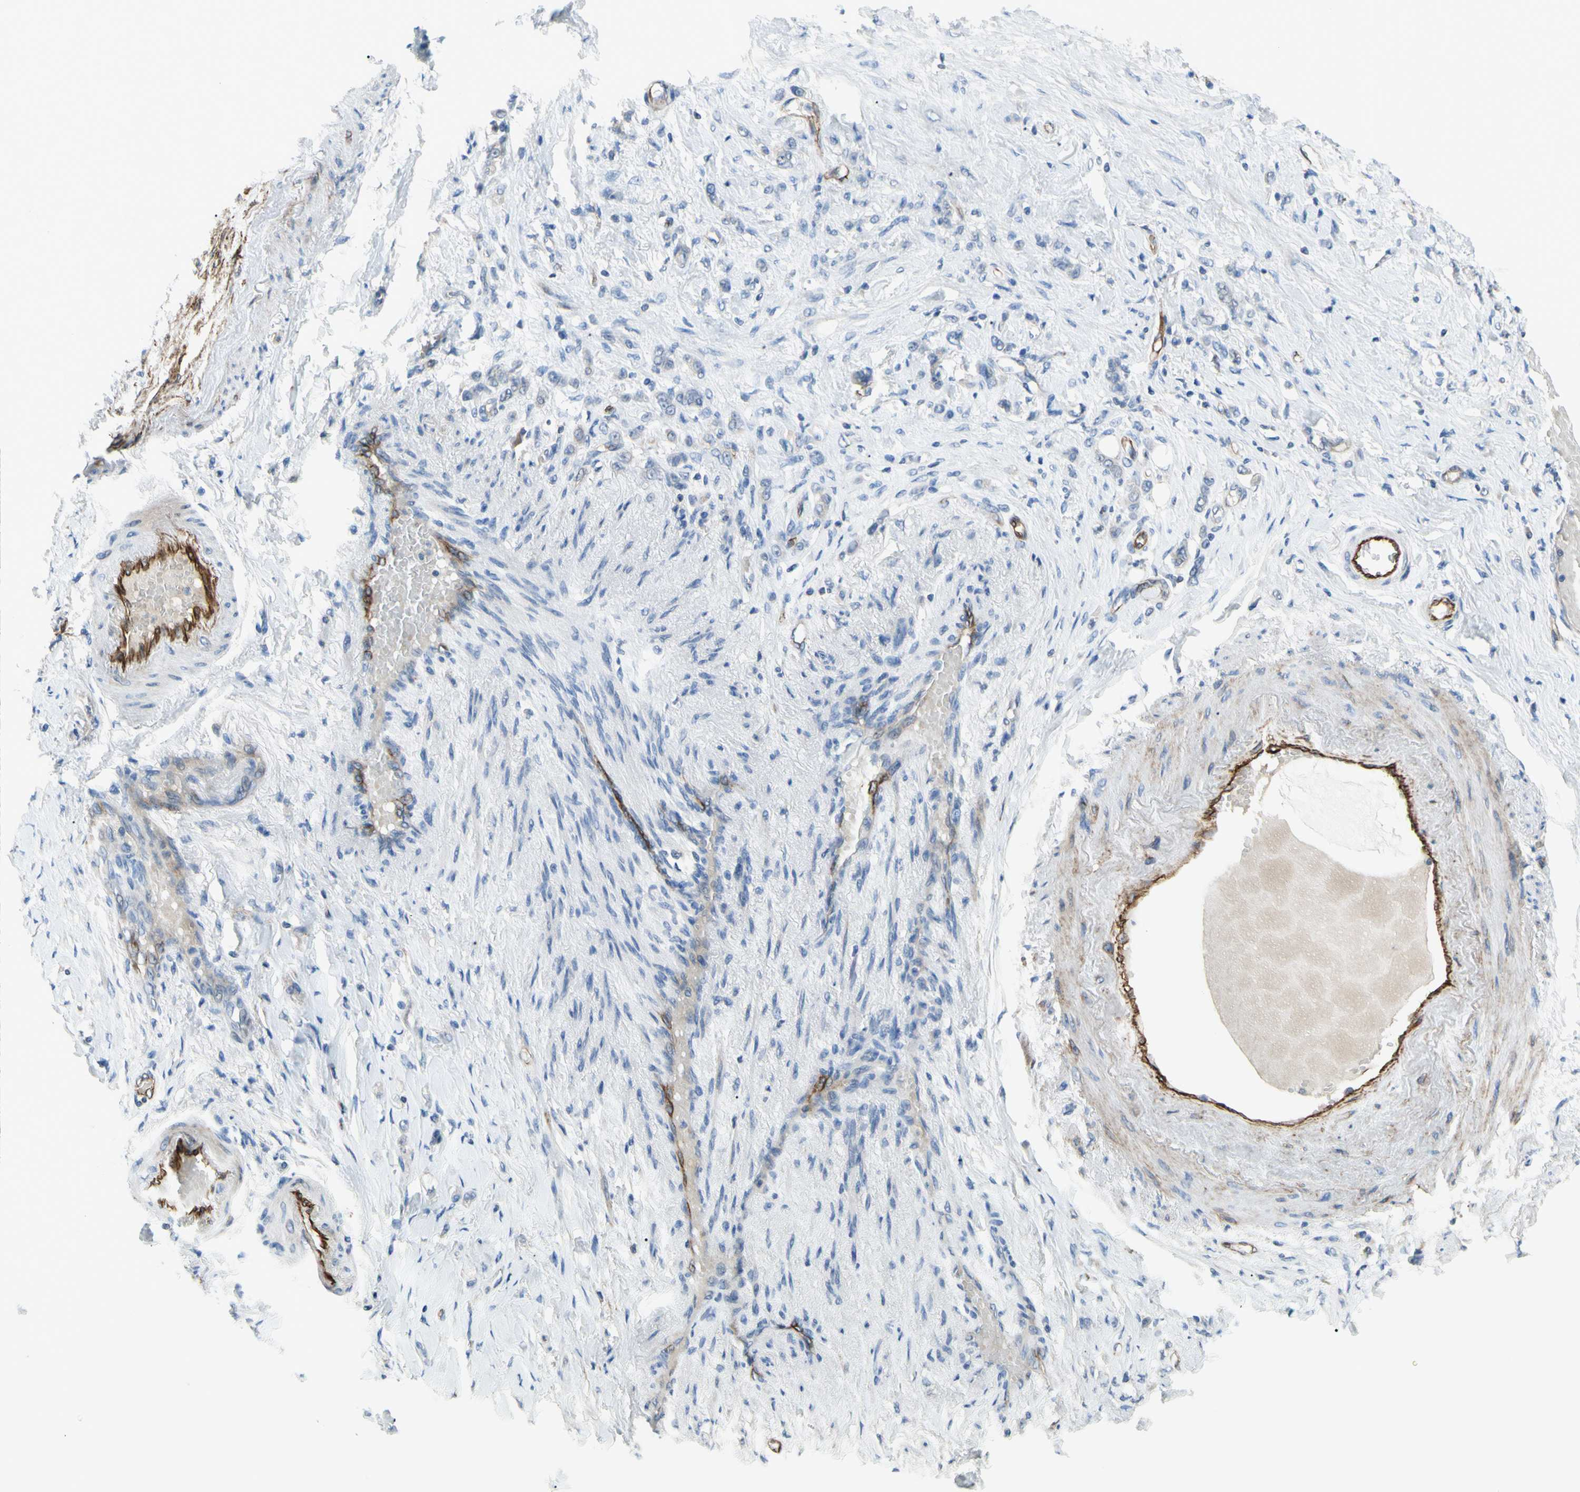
{"staining": {"intensity": "negative", "quantity": "none", "location": "none"}, "tissue": "stomach cancer", "cell_type": "Tumor cells", "image_type": "cancer", "snomed": [{"axis": "morphology", "description": "Adenocarcinoma, NOS"}, {"axis": "topography", "description": "Stomach"}], "caption": "An image of human stomach adenocarcinoma is negative for staining in tumor cells. (DAB (3,3'-diaminobenzidine) immunohistochemistry, high magnification).", "gene": "PRRG2", "patient": {"sex": "male", "age": 82}}